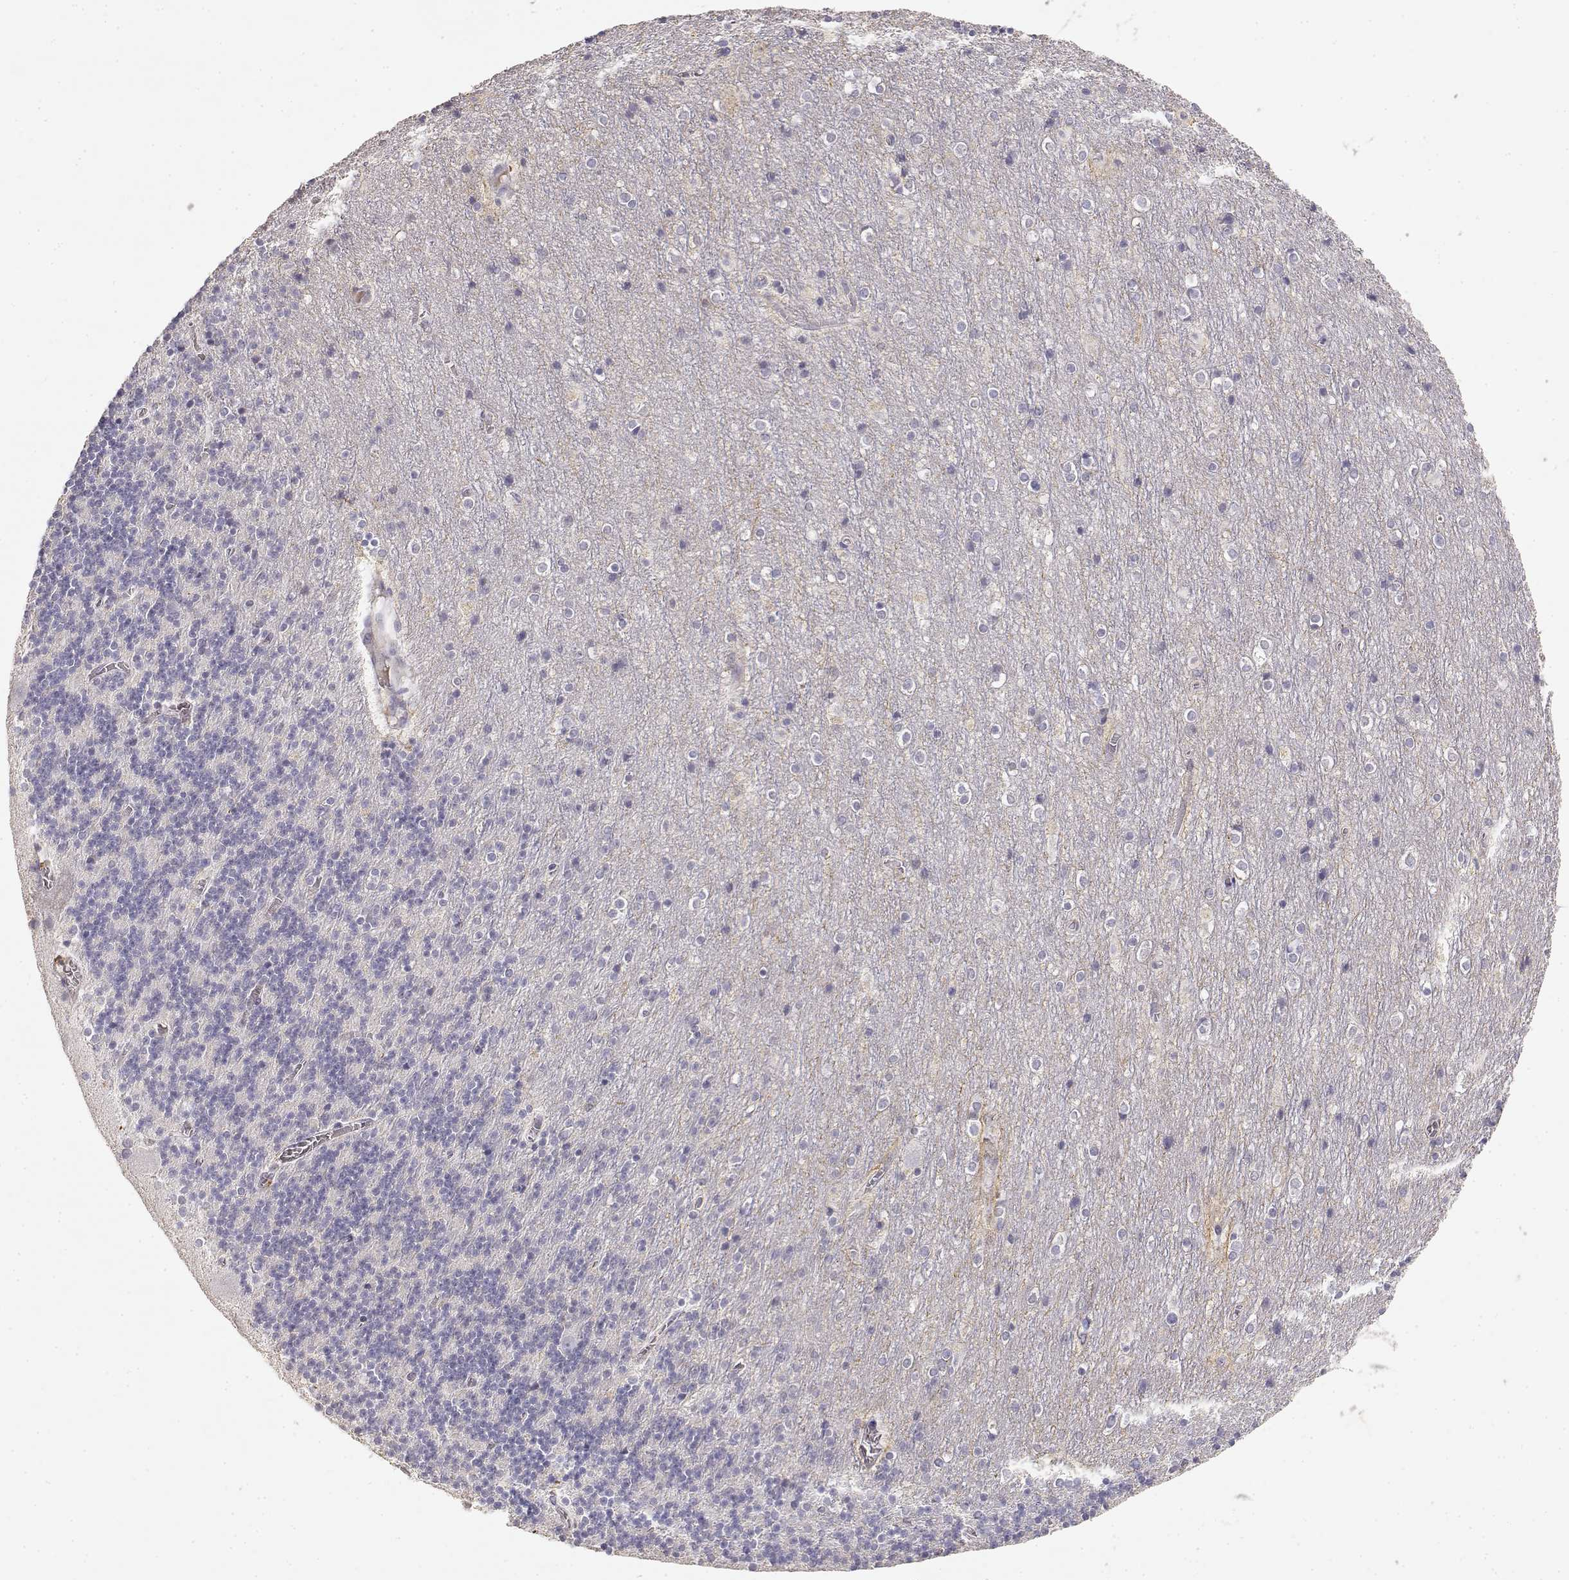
{"staining": {"intensity": "negative", "quantity": "none", "location": "none"}, "tissue": "cerebellum", "cell_type": "Cells in granular layer", "image_type": "normal", "snomed": [{"axis": "morphology", "description": "Normal tissue, NOS"}, {"axis": "topography", "description": "Cerebellum"}], "caption": "Protein analysis of unremarkable cerebellum demonstrates no significant staining in cells in granular layer. Brightfield microscopy of immunohistochemistry (IHC) stained with DAB (brown) and hematoxylin (blue), captured at high magnification.", "gene": "TNFRSF10C", "patient": {"sex": "male", "age": 70}}